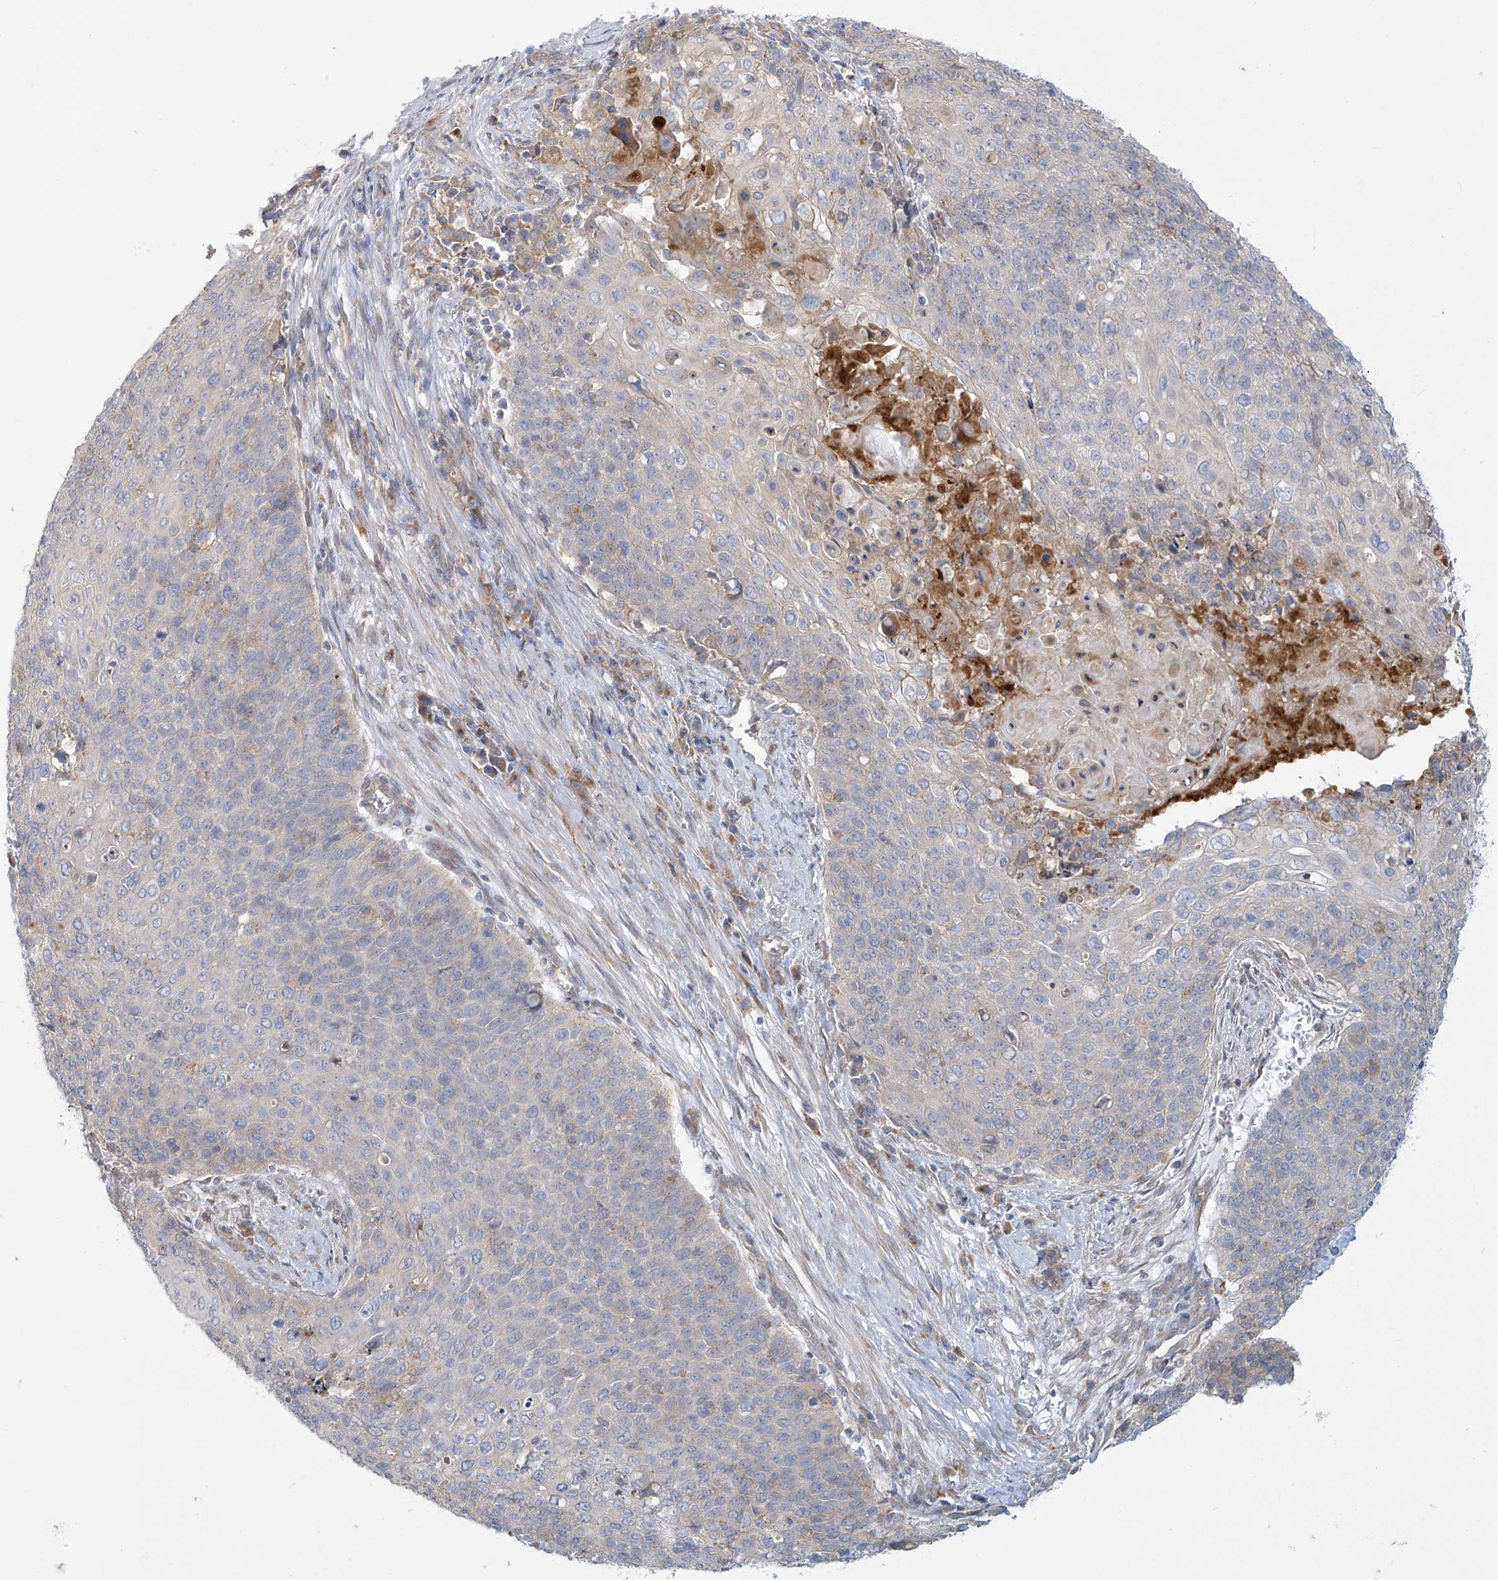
{"staining": {"intensity": "negative", "quantity": "none", "location": "none"}, "tissue": "cervical cancer", "cell_type": "Tumor cells", "image_type": "cancer", "snomed": [{"axis": "morphology", "description": "Squamous cell carcinoma, NOS"}, {"axis": "topography", "description": "Cervix"}], "caption": "A high-resolution micrograph shows immunohistochemistry (IHC) staining of cervical squamous cell carcinoma, which exhibits no significant expression in tumor cells.", "gene": "ADAT2", "patient": {"sex": "female", "age": 39}}